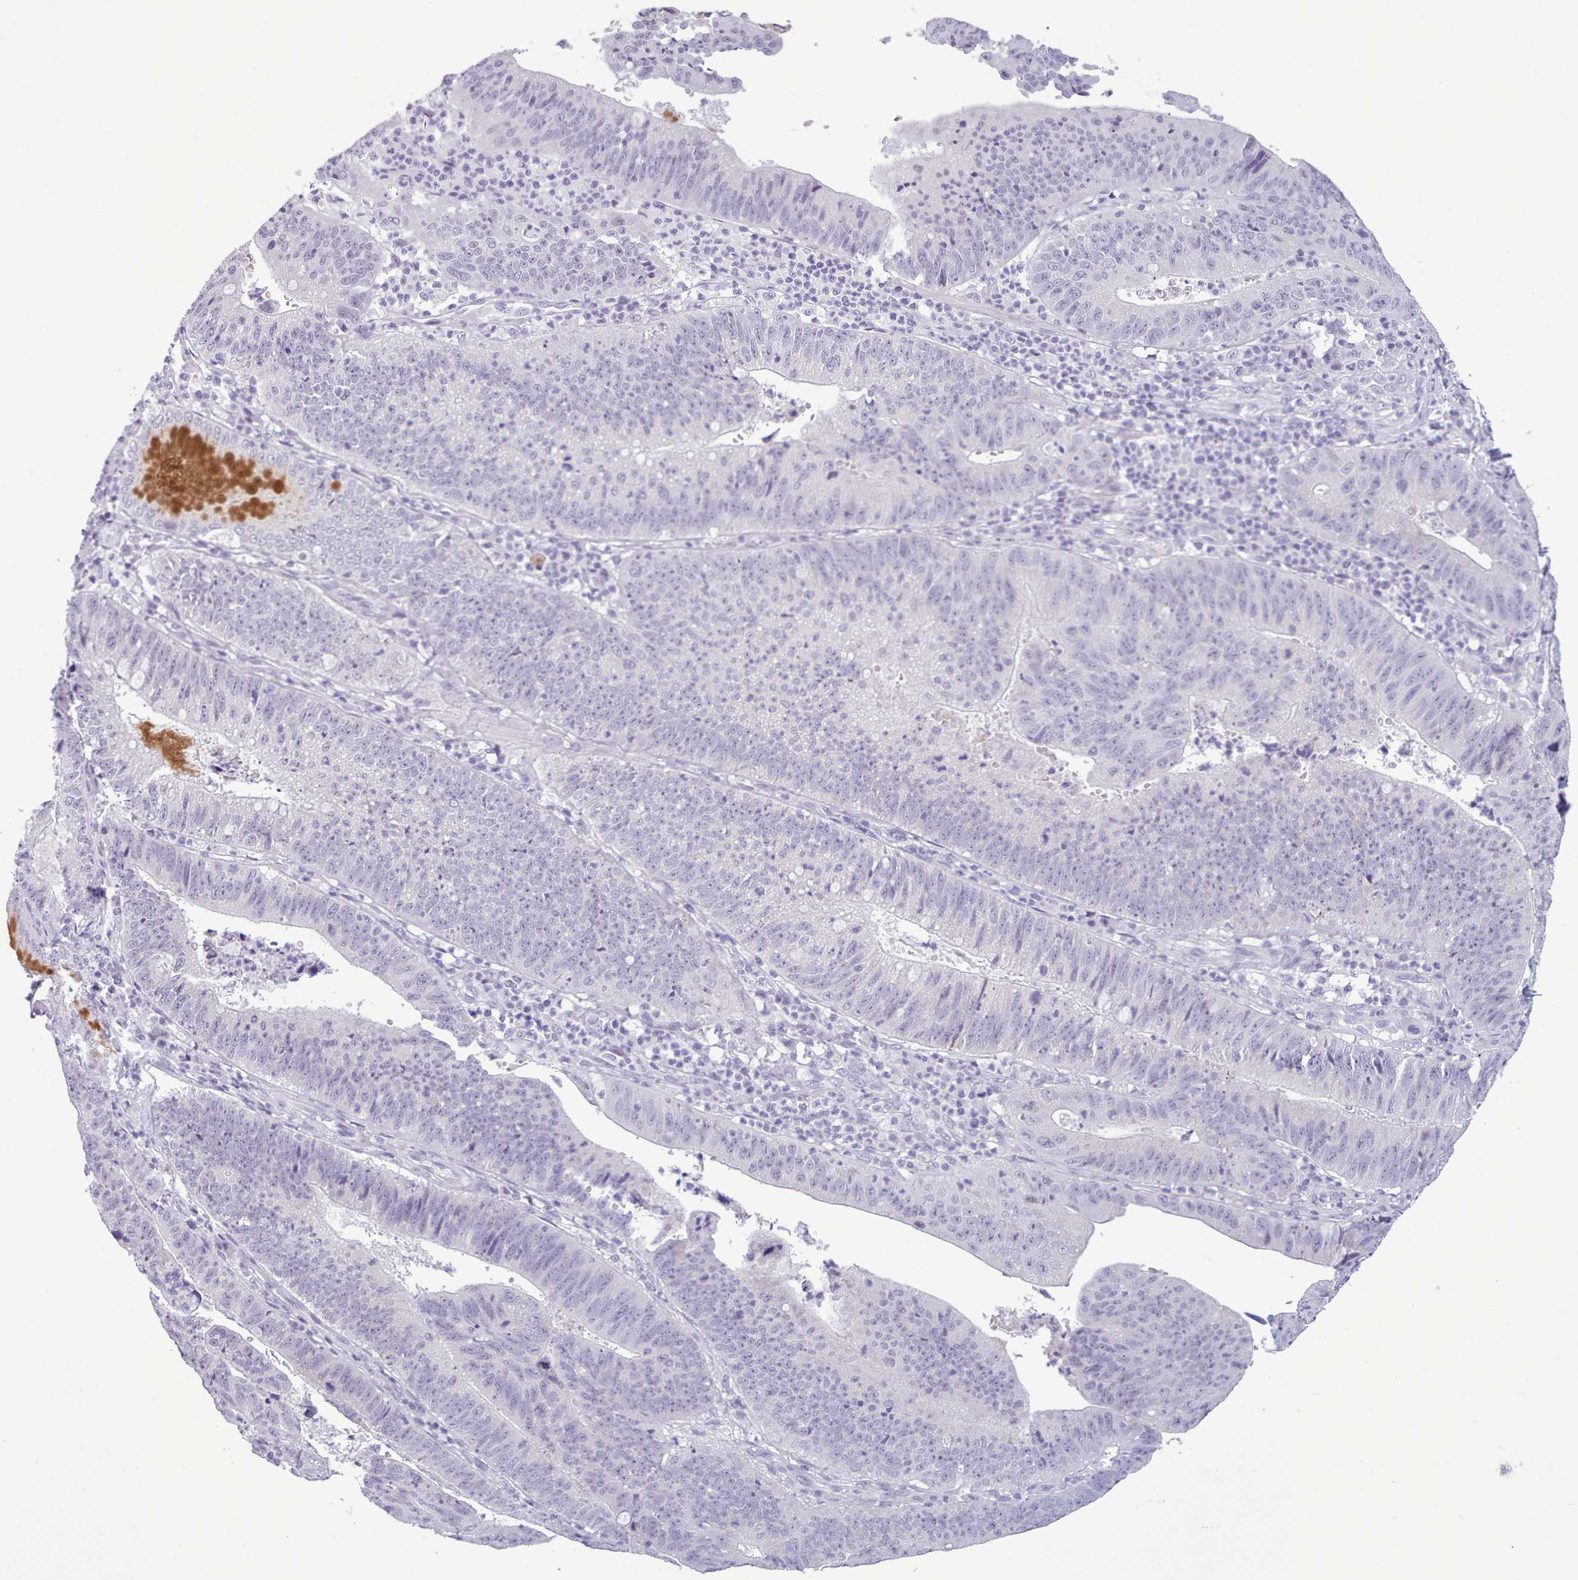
{"staining": {"intensity": "negative", "quantity": "none", "location": "none"}, "tissue": "stomach cancer", "cell_type": "Tumor cells", "image_type": "cancer", "snomed": [{"axis": "morphology", "description": "Adenocarcinoma, NOS"}, {"axis": "topography", "description": "Stomach"}], "caption": "Histopathology image shows no protein staining in tumor cells of adenocarcinoma (stomach) tissue.", "gene": "FBXO48", "patient": {"sex": "male", "age": 59}}